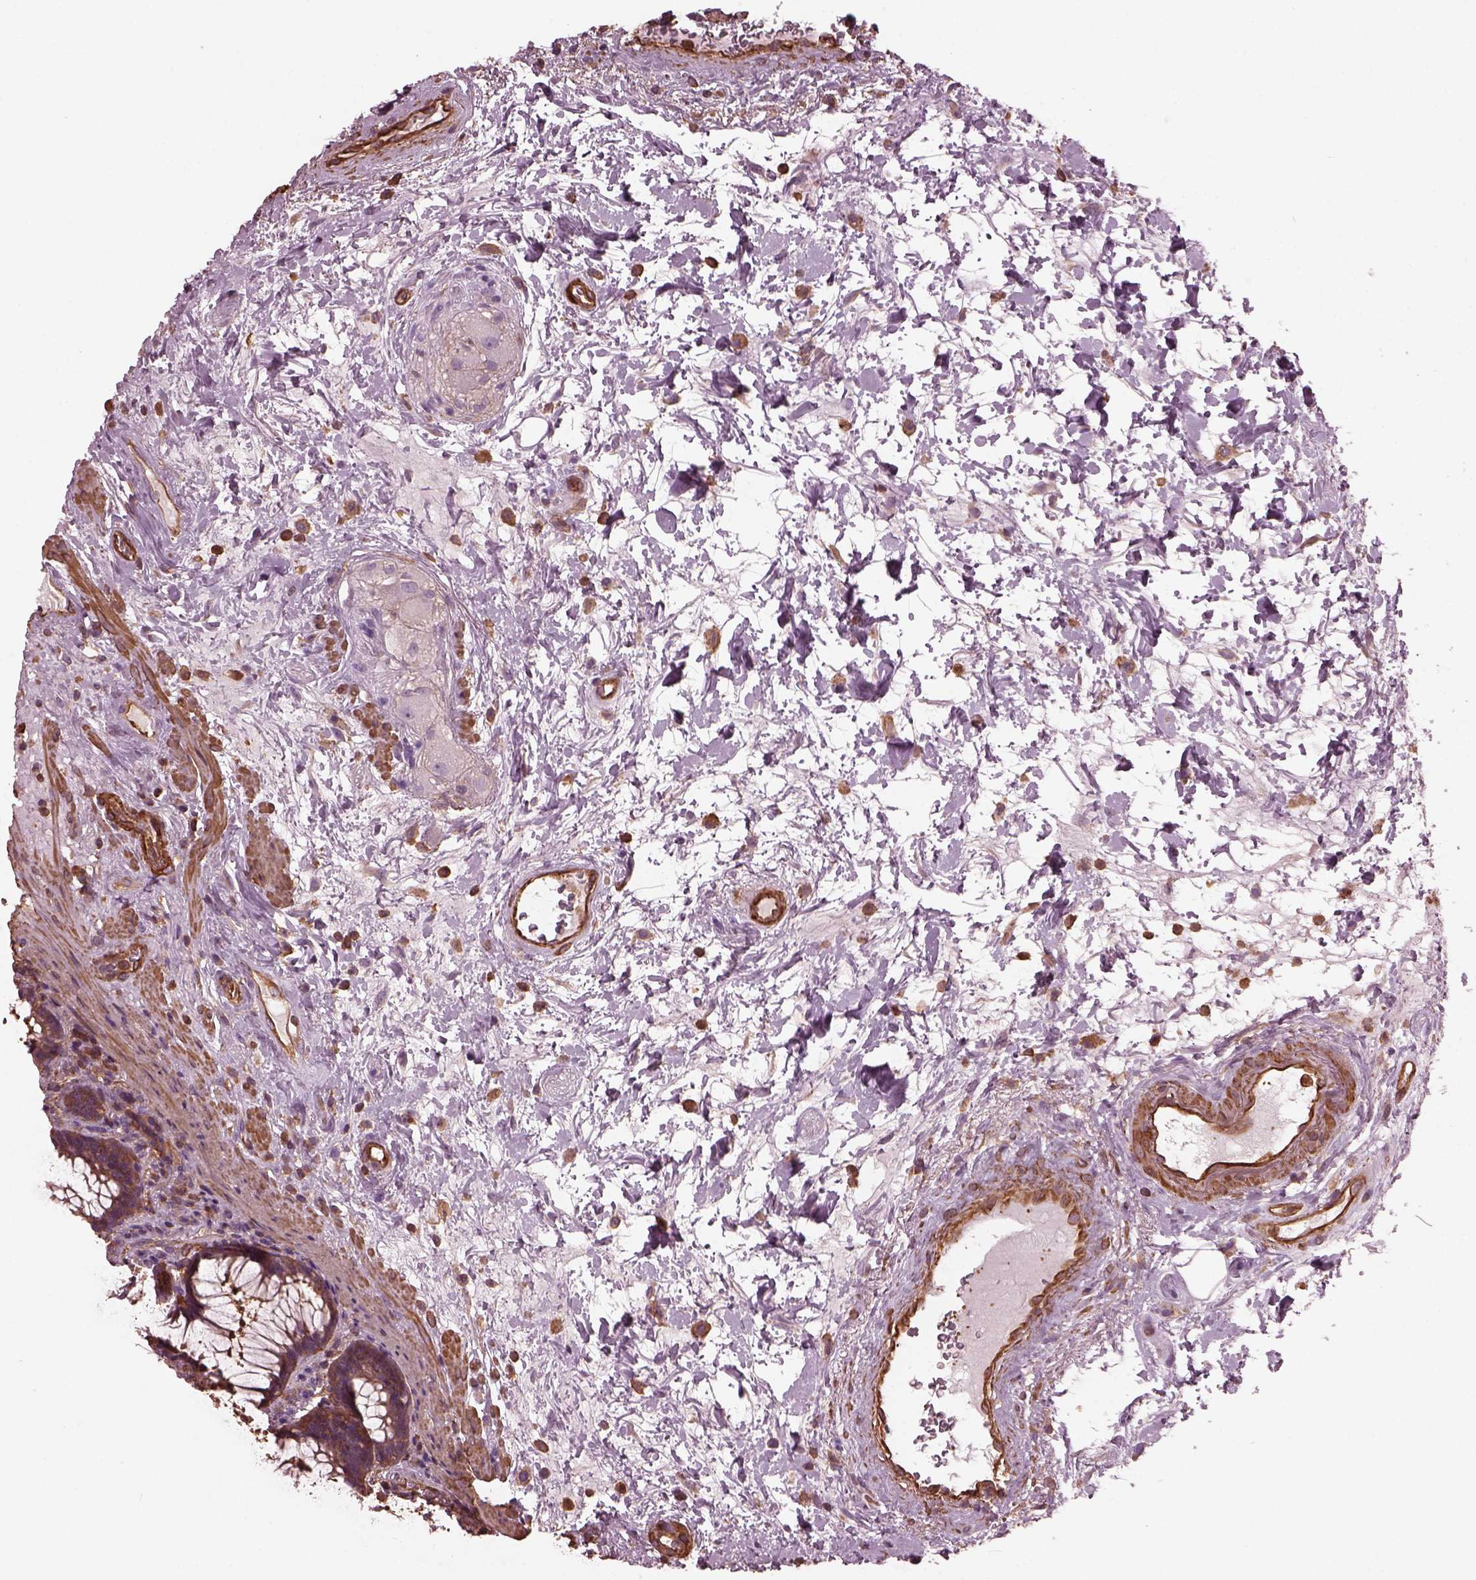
{"staining": {"intensity": "moderate", "quantity": ">75%", "location": "cytoplasmic/membranous"}, "tissue": "rectum", "cell_type": "Glandular cells", "image_type": "normal", "snomed": [{"axis": "morphology", "description": "Normal tissue, NOS"}, {"axis": "topography", "description": "Rectum"}], "caption": "About >75% of glandular cells in benign rectum exhibit moderate cytoplasmic/membranous protein expression as visualized by brown immunohistochemical staining.", "gene": "MYL1", "patient": {"sex": "male", "age": 72}}